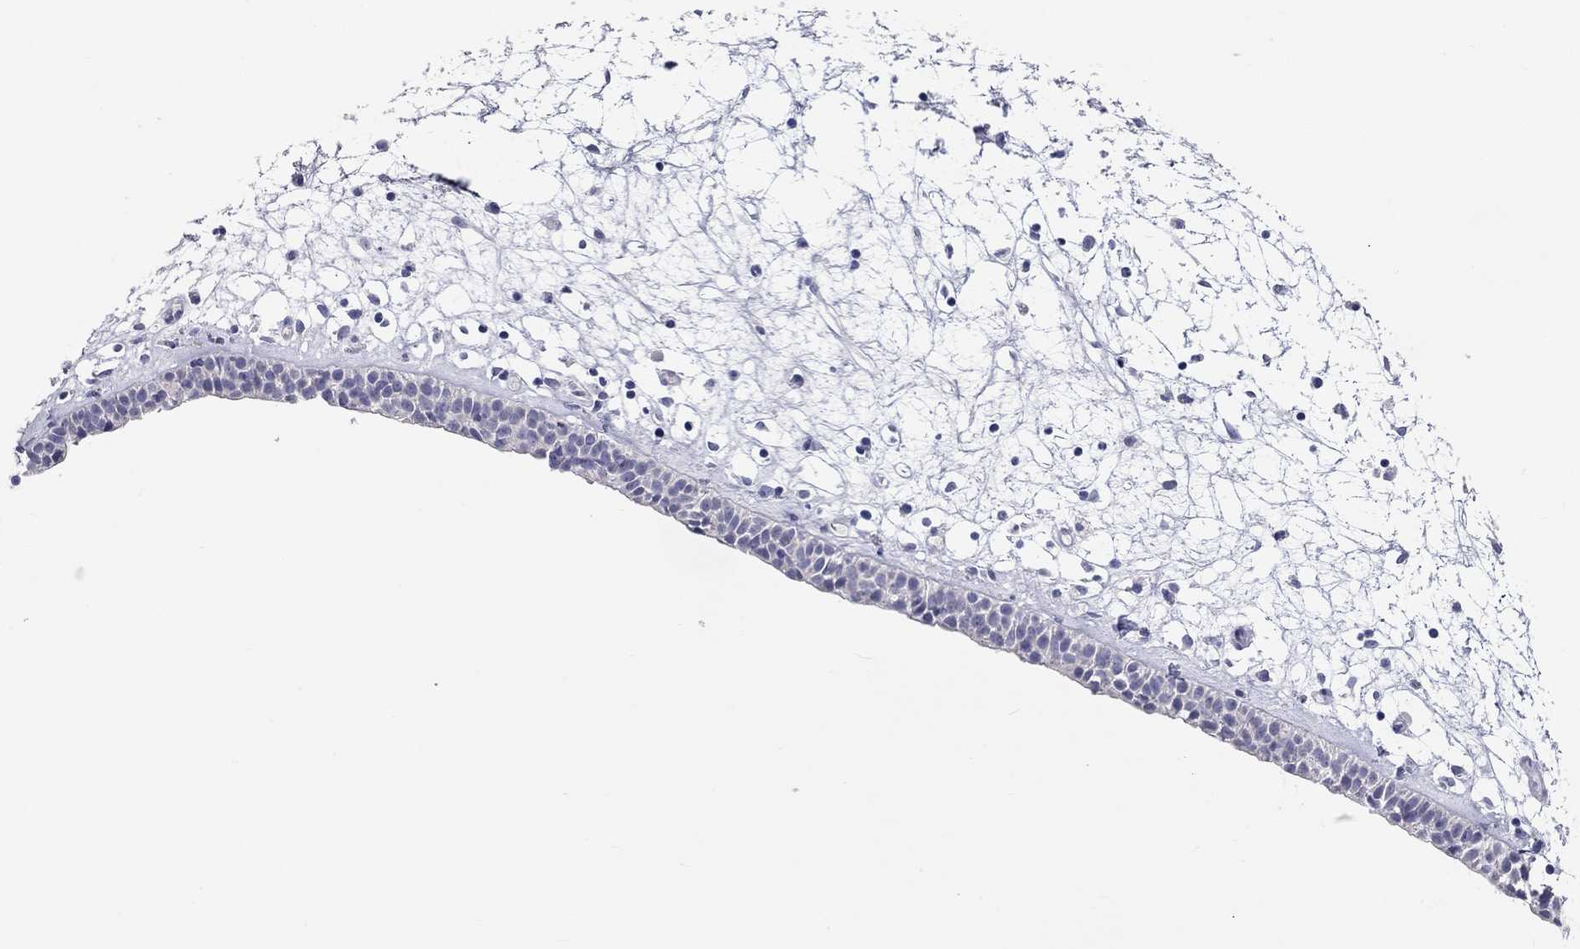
{"staining": {"intensity": "negative", "quantity": "none", "location": "none"}, "tissue": "nasopharynx", "cell_type": "Respiratory epithelial cells", "image_type": "normal", "snomed": [{"axis": "morphology", "description": "Normal tissue, NOS"}, {"axis": "morphology", "description": "Polyp, NOS"}, {"axis": "topography", "description": "Nasopharynx"}], "caption": "Immunohistochemistry photomicrograph of benign nasopharynx: human nasopharynx stained with DAB (3,3'-diaminobenzidine) exhibits no significant protein expression in respiratory epithelial cells.", "gene": "PCDHGC5", "patient": {"sex": "female", "age": 56}}